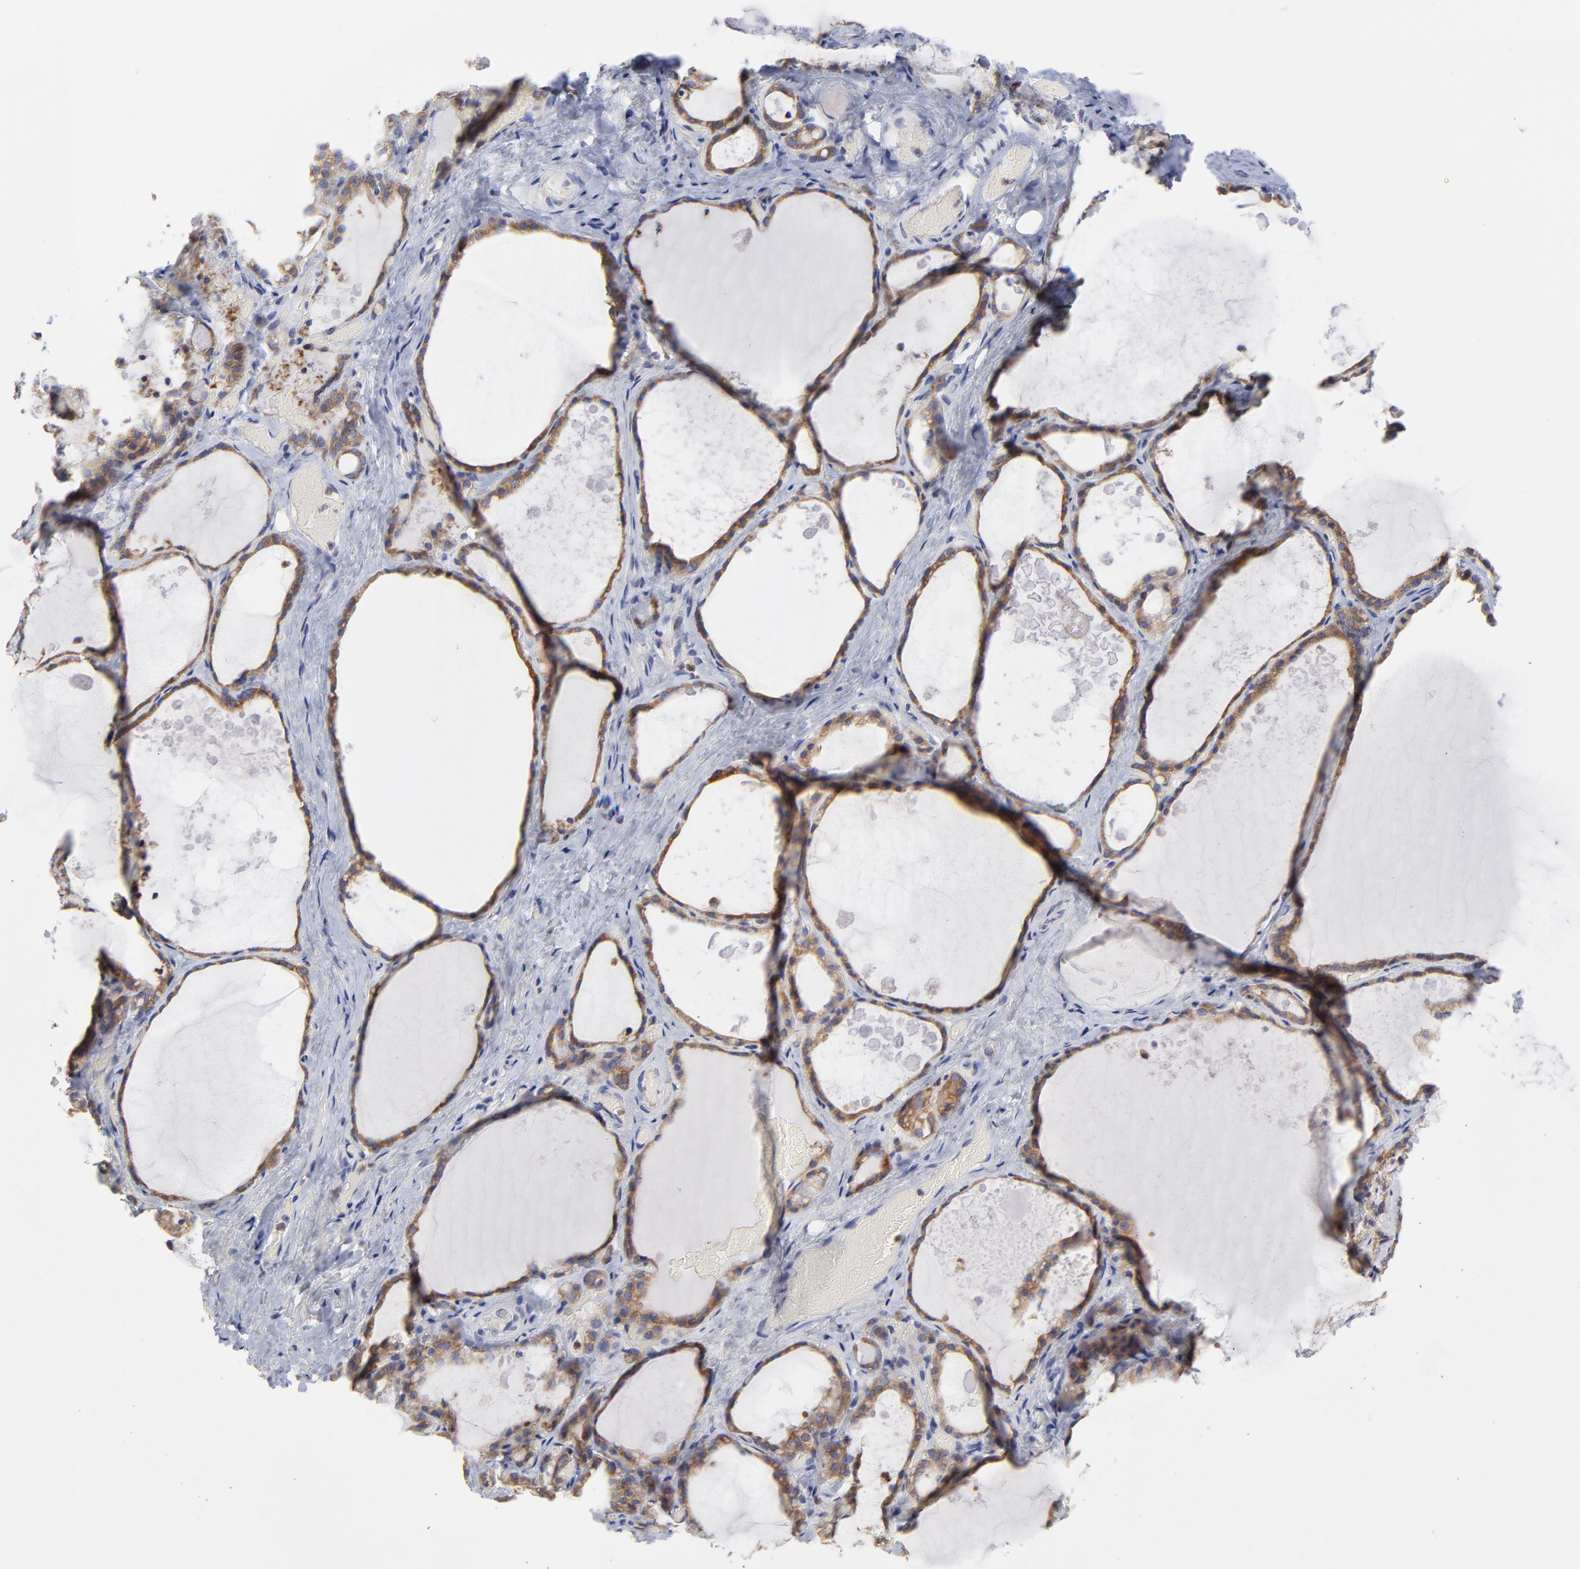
{"staining": {"intensity": "moderate", "quantity": ">75%", "location": "cytoplasmic/membranous"}, "tissue": "thyroid gland", "cell_type": "Glandular cells", "image_type": "normal", "snomed": [{"axis": "morphology", "description": "Normal tissue, NOS"}, {"axis": "topography", "description": "Thyroid gland"}], "caption": "Immunohistochemistry (IHC) of normal thyroid gland displays medium levels of moderate cytoplasmic/membranous positivity in about >75% of glandular cells. The protein of interest is shown in brown color, while the nuclei are stained blue.", "gene": "MOSPD2", "patient": {"sex": "male", "age": 61}}